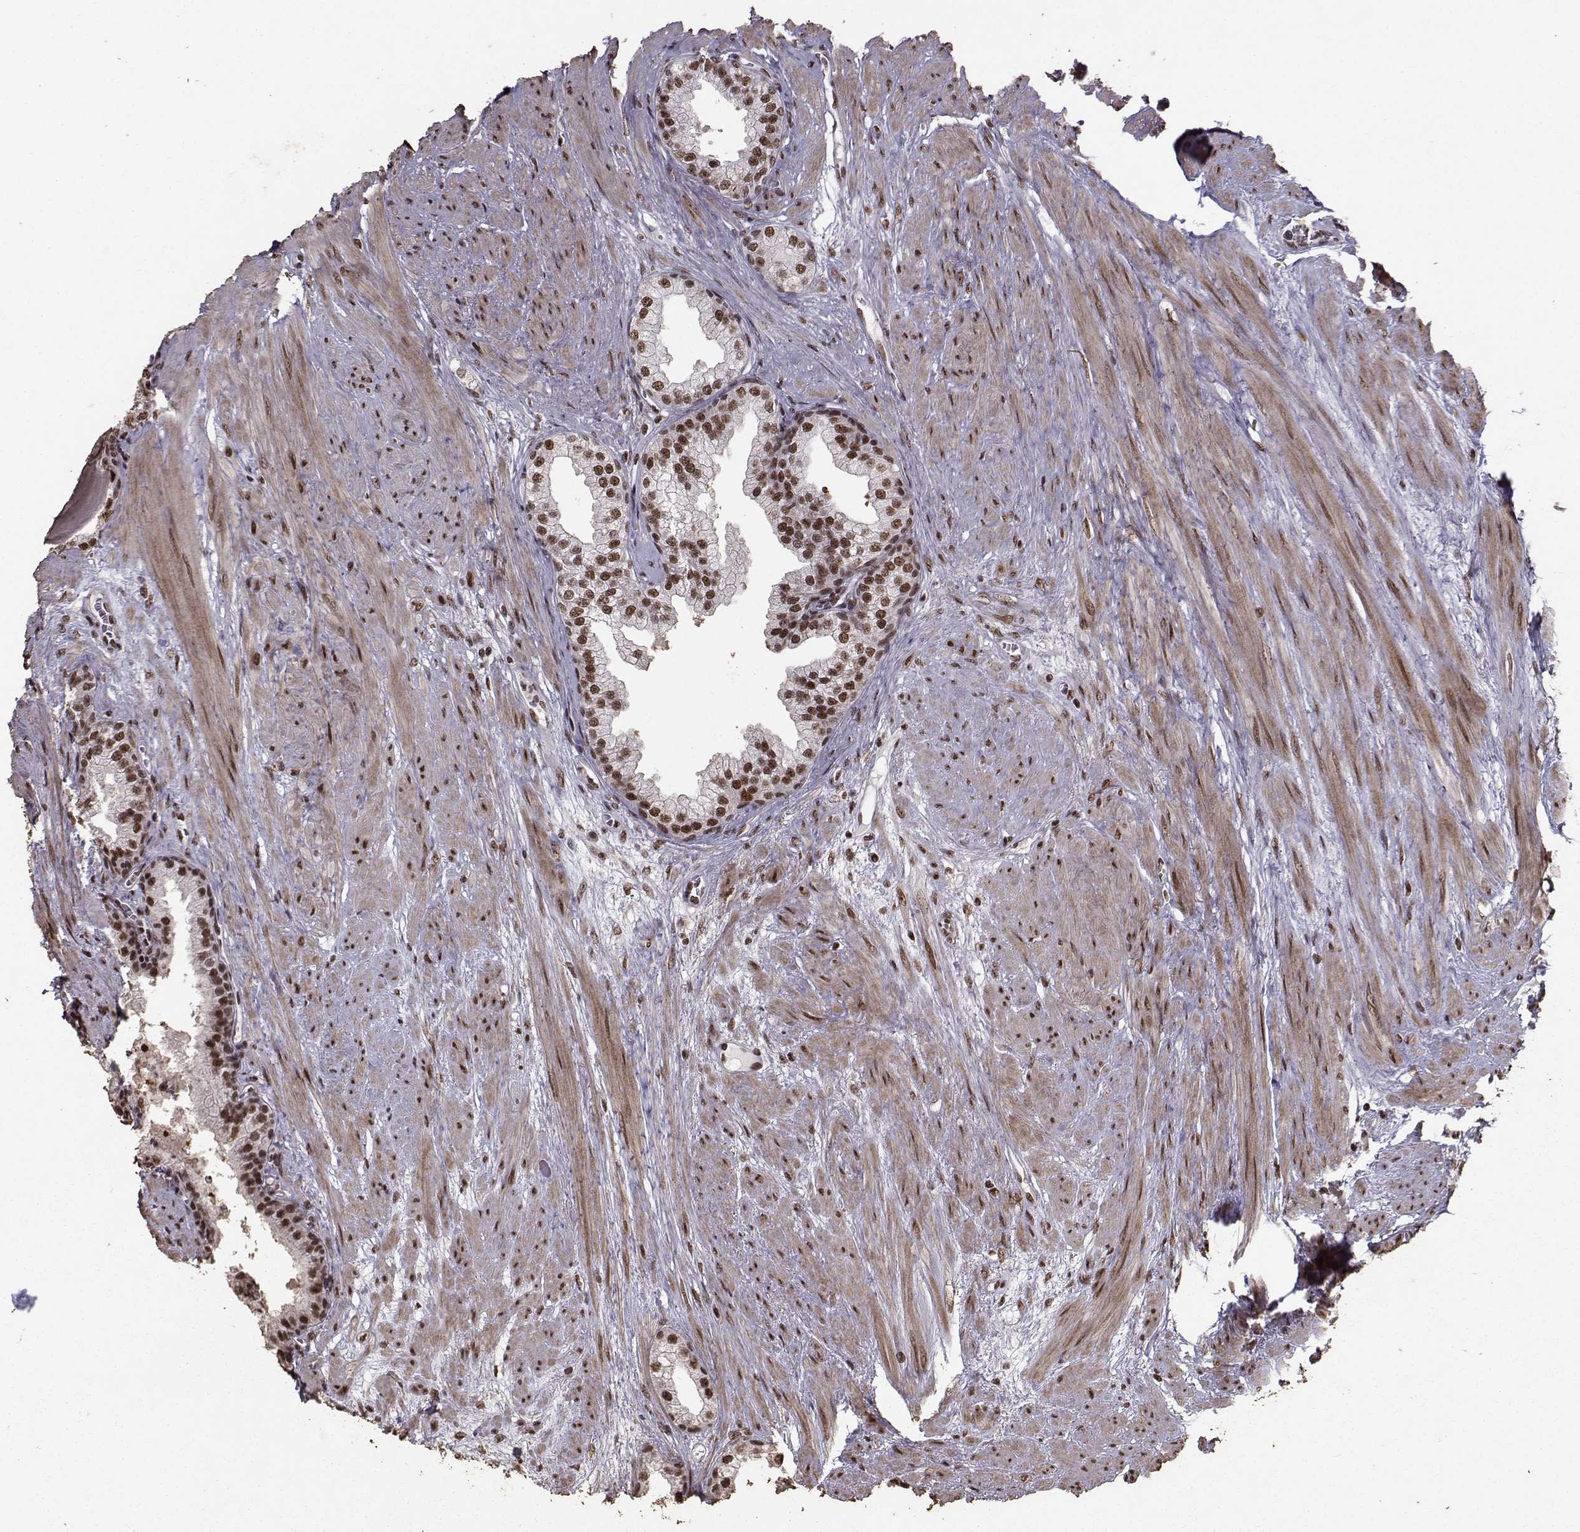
{"staining": {"intensity": "strong", "quantity": ">75%", "location": "nuclear"}, "tissue": "prostate cancer", "cell_type": "Tumor cells", "image_type": "cancer", "snomed": [{"axis": "morphology", "description": "Adenocarcinoma, NOS"}, {"axis": "topography", "description": "Prostate"}], "caption": "Immunohistochemical staining of prostate adenocarcinoma exhibits high levels of strong nuclear protein positivity in about >75% of tumor cells. (Brightfield microscopy of DAB IHC at high magnification).", "gene": "SF1", "patient": {"sex": "male", "age": 69}}